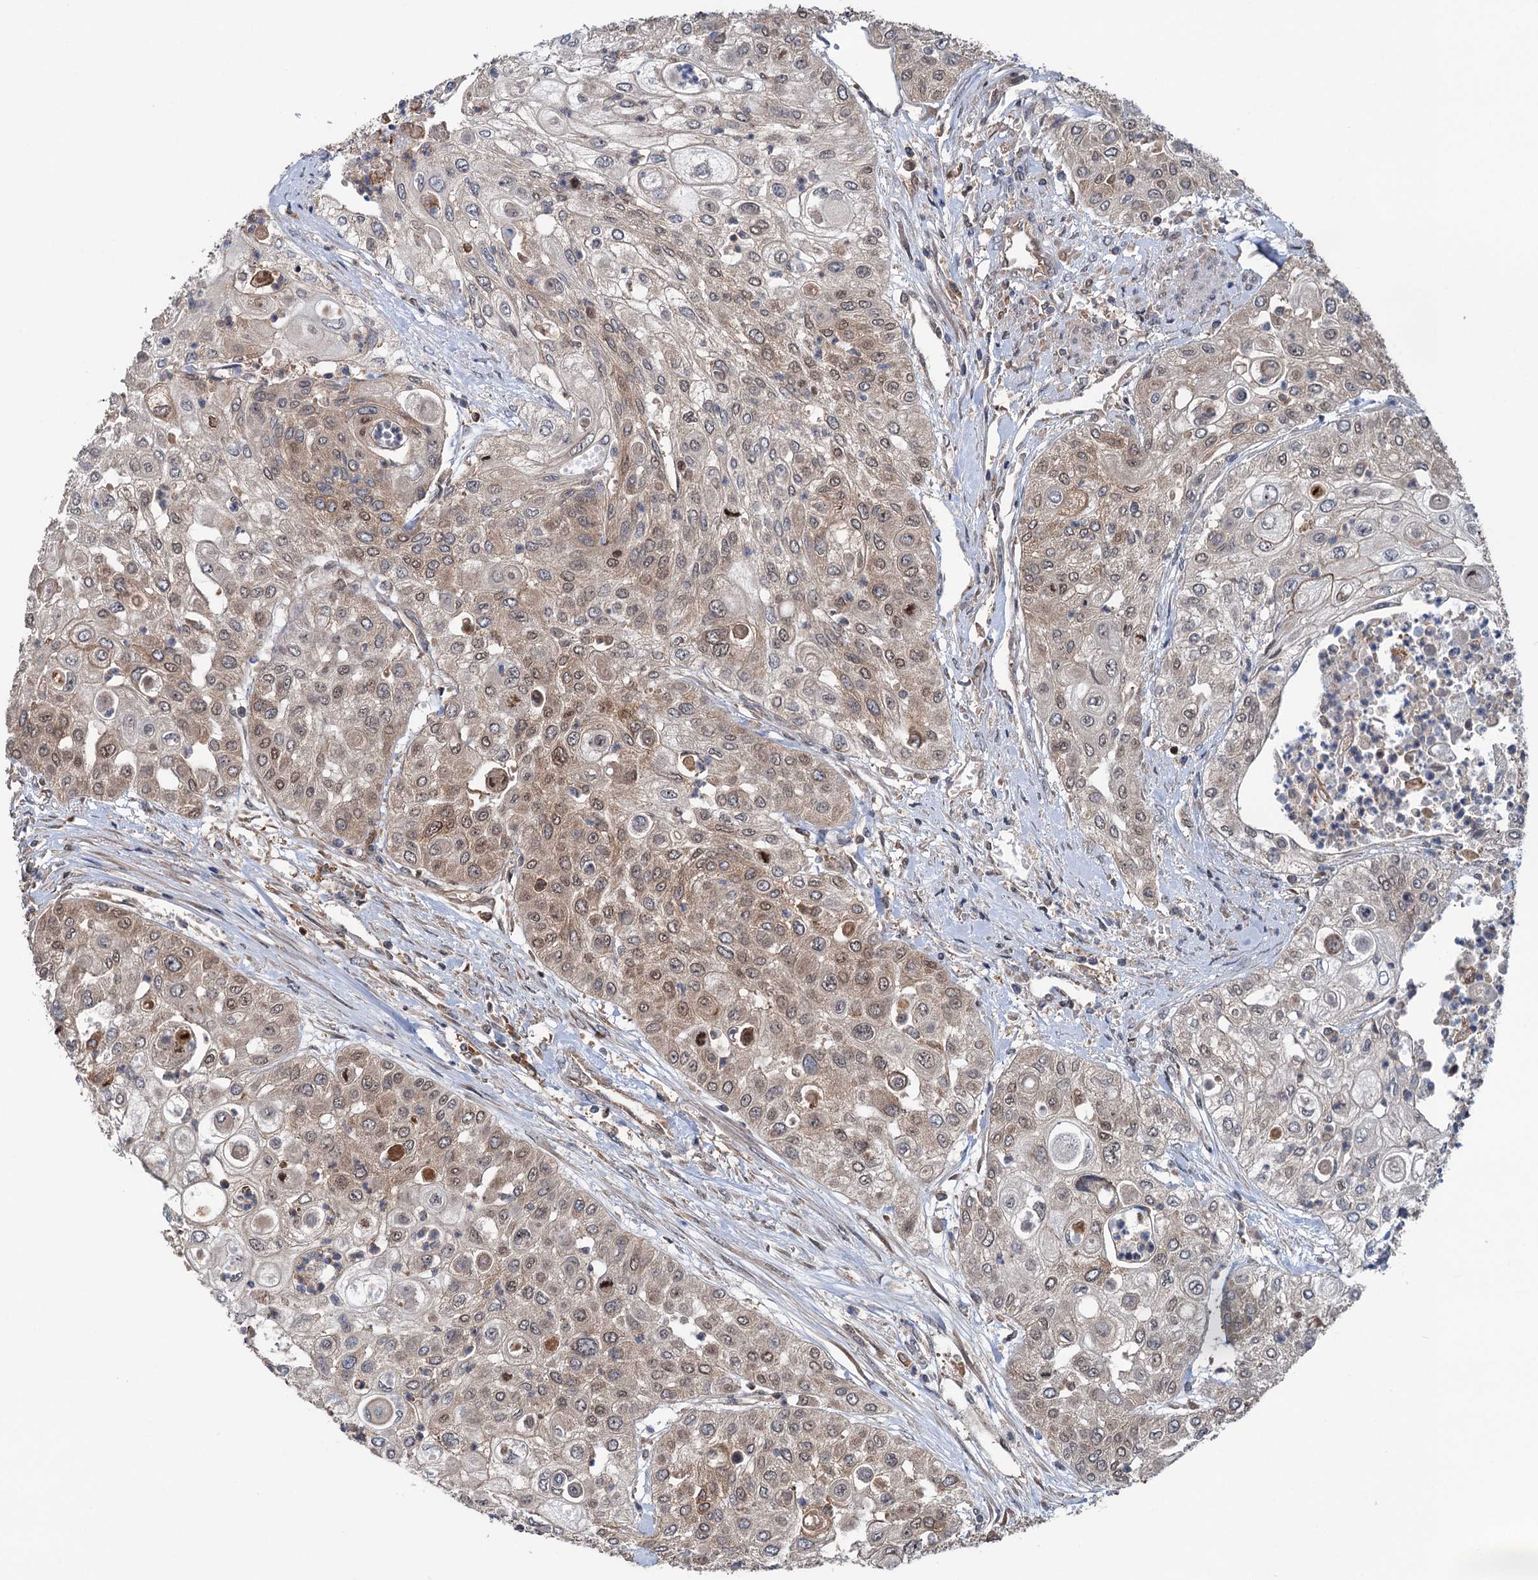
{"staining": {"intensity": "moderate", "quantity": ">75%", "location": "cytoplasmic/membranous"}, "tissue": "urothelial cancer", "cell_type": "Tumor cells", "image_type": "cancer", "snomed": [{"axis": "morphology", "description": "Urothelial carcinoma, High grade"}, {"axis": "topography", "description": "Urinary bladder"}], "caption": "Immunohistochemistry (IHC) (DAB (3,3'-diaminobenzidine)) staining of urothelial cancer demonstrates moderate cytoplasmic/membranous protein positivity in approximately >75% of tumor cells.", "gene": "NCAPD2", "patient": {"sex": "female", "age": 79}}